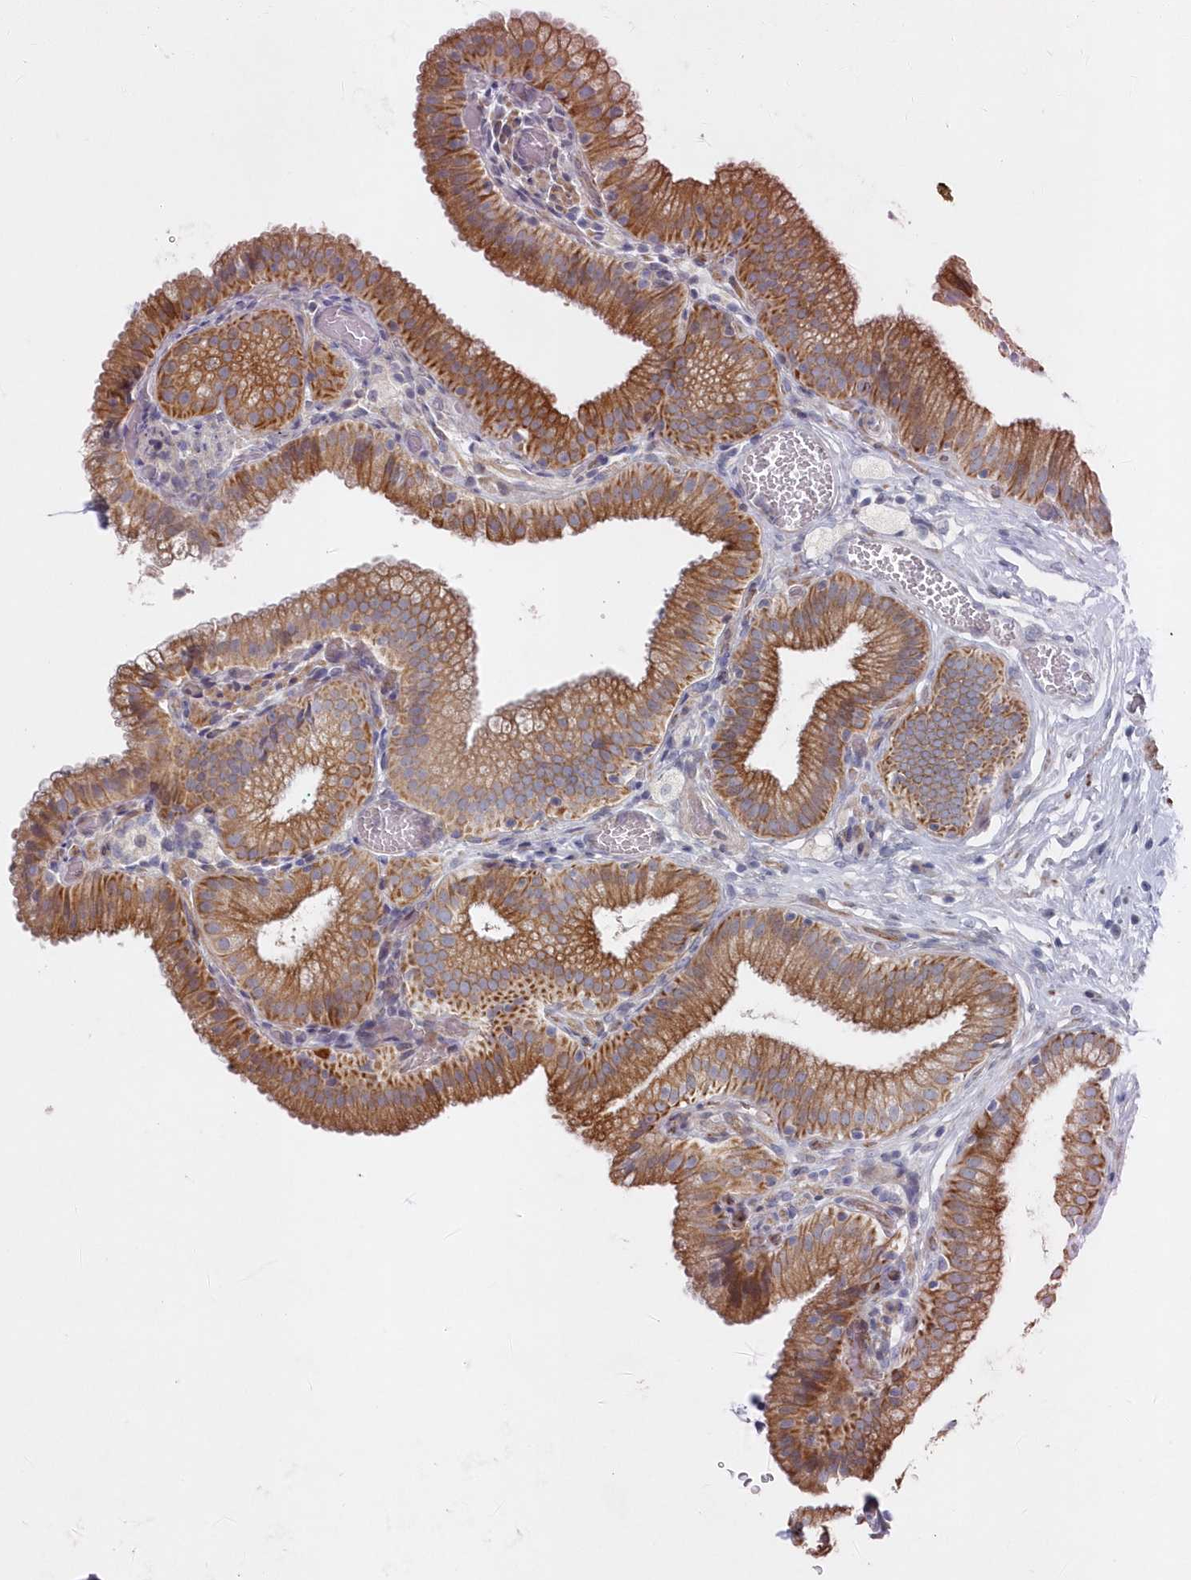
{"staining": {"intensity": "moderate", "quantity": ">75%", "location": "cytoplasmic/membranous"}, "tissue": "gallbladder", "cell_type": "Glandular cells", "image_type": "normal", "snomed": [{"axis": "morphology", "description": "Normal tissue, NOS"}, {"axis": "topography", "description": "Gallbladder"}], "caption": "This micrograph reveals normal gallbladder stained with immunohistochemistry (IHC) to label a protein in brown. The cytoplasmic/membranous of glandular cells show moderate positivity for the protein. Nuclei are counter-stained blue.", "gene": "KIAA1586", "patient": {"sex": "male", "age": 54}}